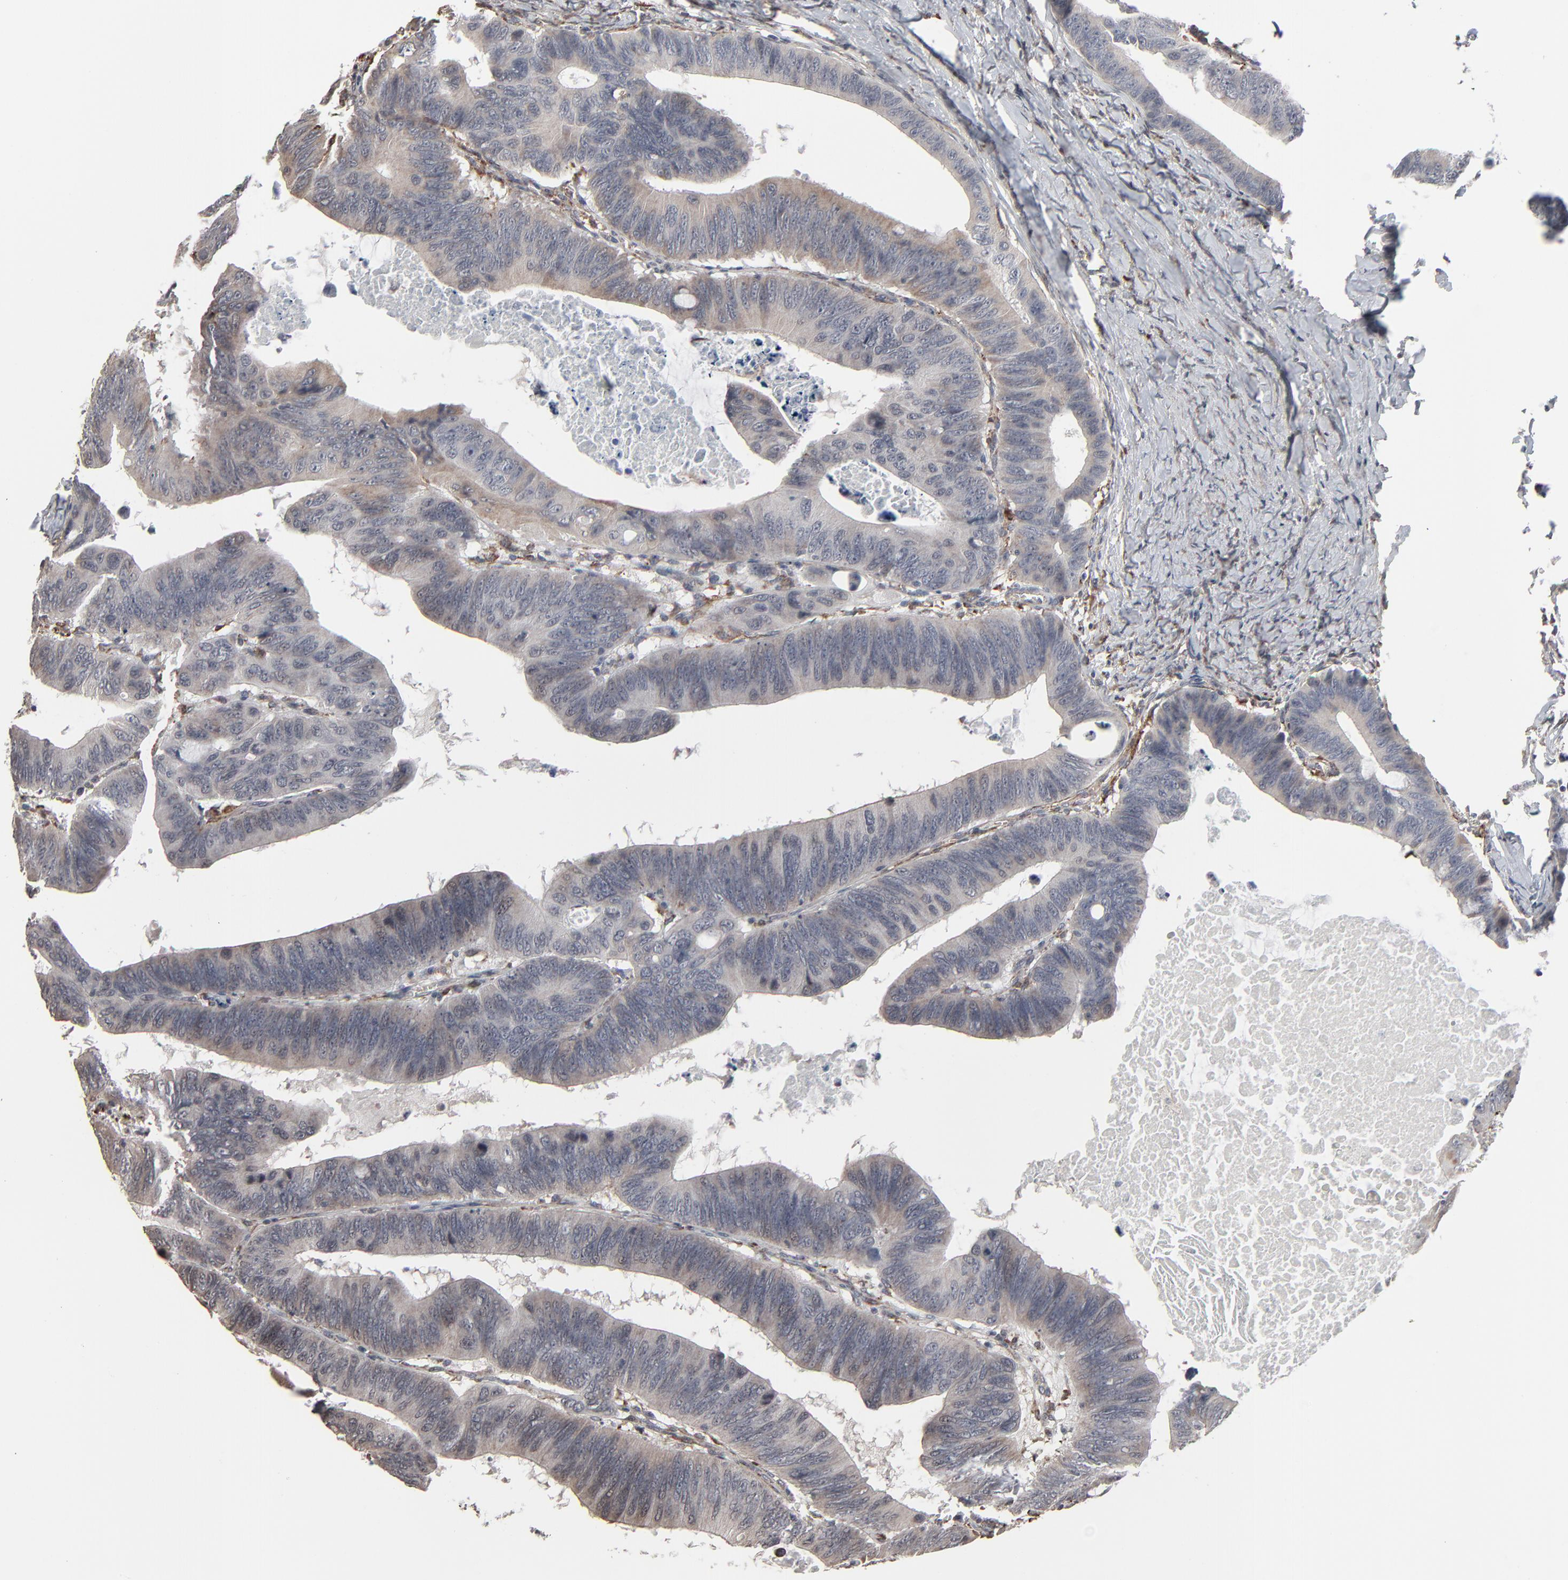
{"staining": {"intensity": "weak", "quantity": "25%-75%", "location": "cytoplasmic/membranous"}, "tissue": "colorectal cancer", "cell_type": "Tumor cells", "image_type": "cancer", "snomed": [{"axis": "morphology", "description": "Adenocarcinoma, NOS"}, {"axis": "topography", "description": "Colon"}], "caption": "Colorectal adenocarcinoma was stained to show a protein in brown. There is low levels of weak cytoplasmic/membranous expression in about 25%-75% of tumor cells.", "gene": "CTNND1", "patient": {"sex": "female", "age": 55}}